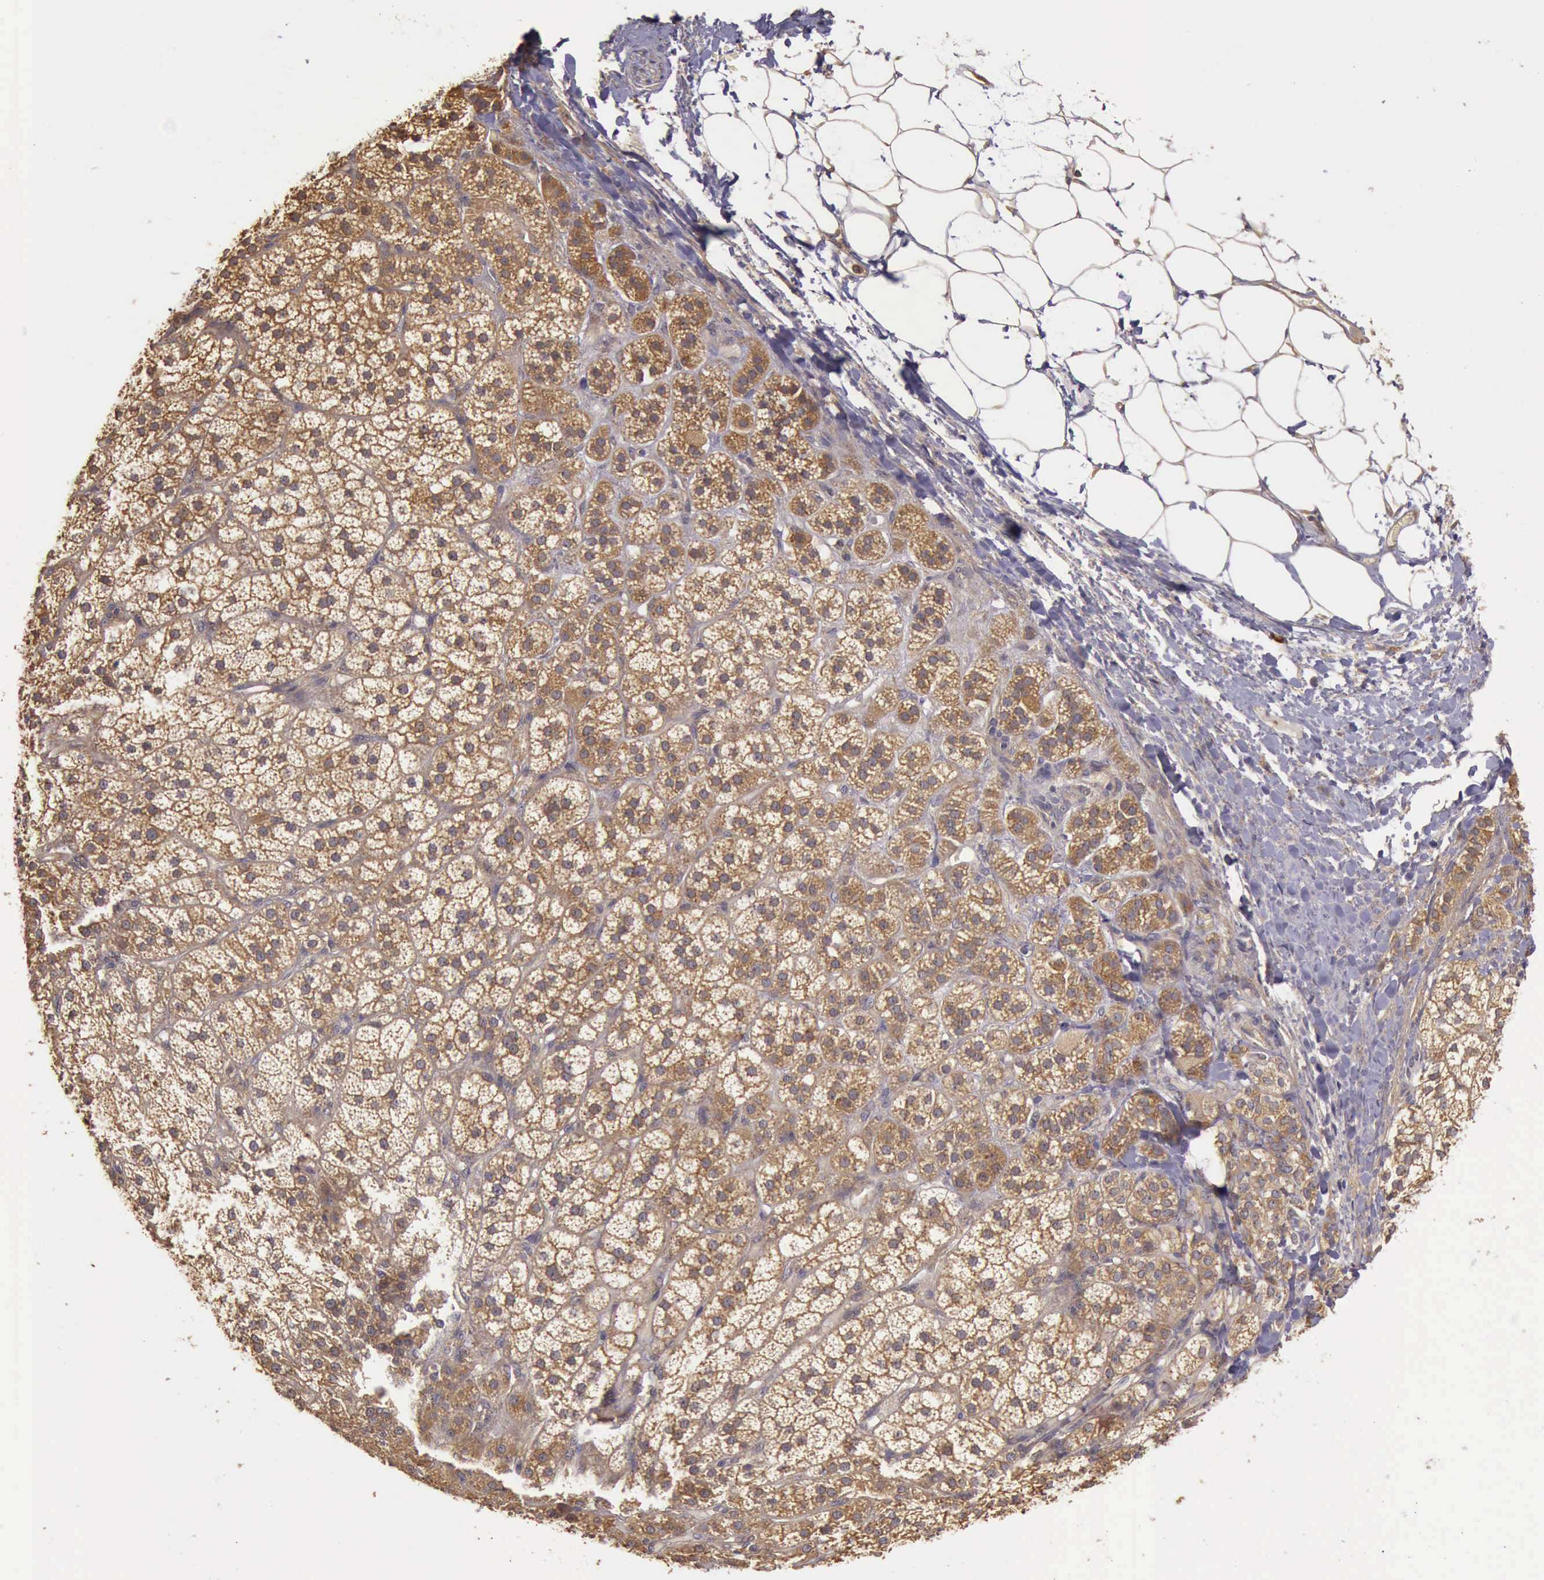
{"staining": {"intensity": "strong", "quantity": ">75%", "location": "cytoplasmic/membranous"}, "tissue": "adrenal gland", "cell_type": "Glandular cells", "image_type": "normal", "snomed": [{"axis": "morphology", "description": "Normal tissue, NOS"}, {"axis": "topography", "description": "Adrenal gland"}], "caption": "Normal adrenal gland reveals strong cytoplasmic/membranous staining in about >75% of glandular cells.", "gene": "EIF5", "patient": {"sex": "female", "age": 60}}